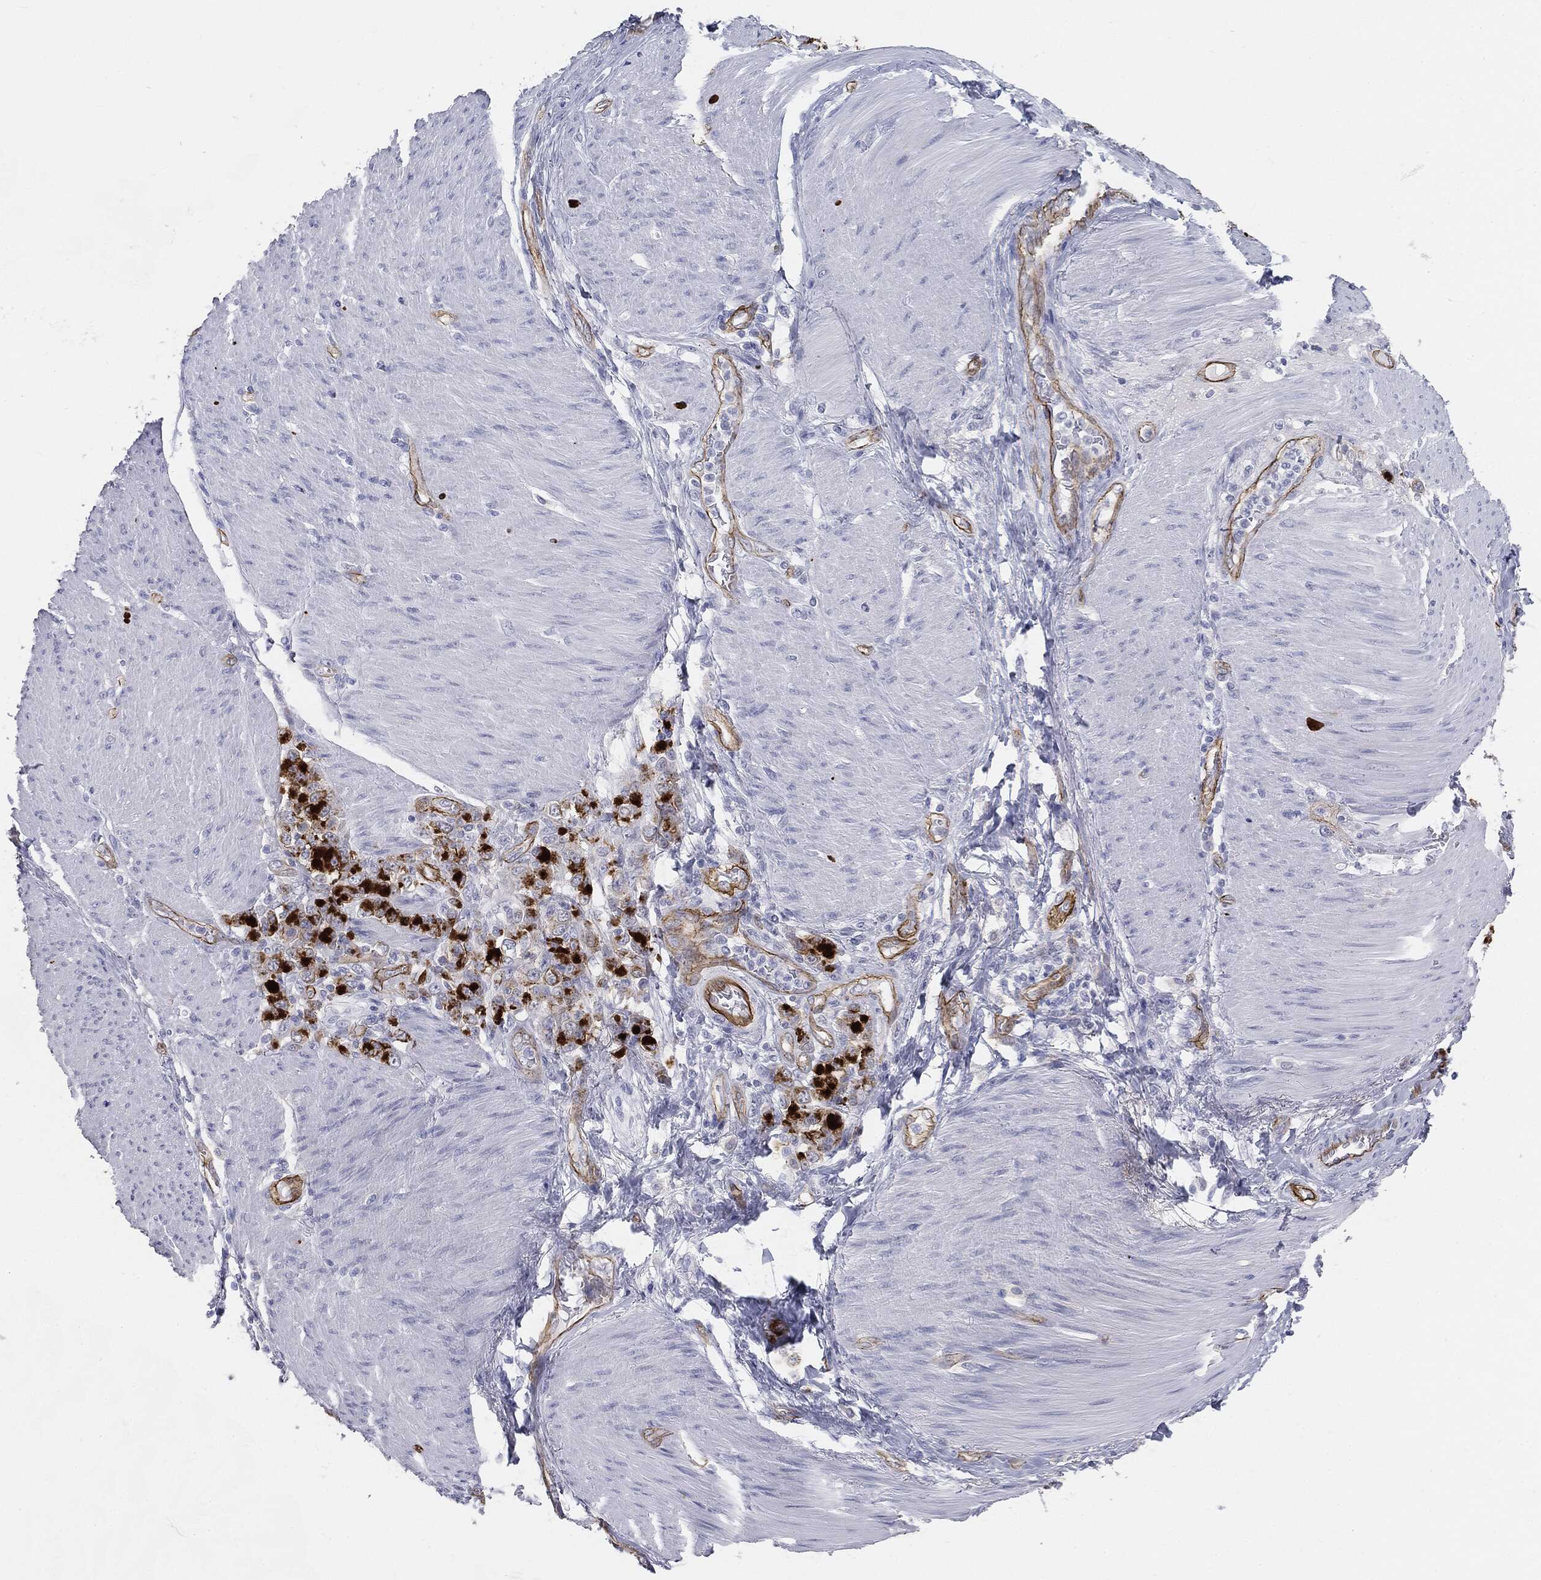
{"staining": {"intensity": "moderate", "quantity": "<25%", "location": "cytoplasmic/membranous"}, "tissue": "stomach cancer", "cell_type": "Tumor cells", "image_type": "cancer", "snomed": [{"axis": "morphology", "description": "Adenocarcinoma, NOS"}, {"axis": "topography", "description": "Stomach"}], "caption": "Stomach cancer (adenocarcinoma) stained with DAB (3,3'-diaminobenzidine) immunohistochemistry displays low levels of moderate cytoplasmic/membranous positivity in approximately <25% of tumor cells.", "gene": "MUC5AC", "patient": {"sex": "female", "age": 79}}